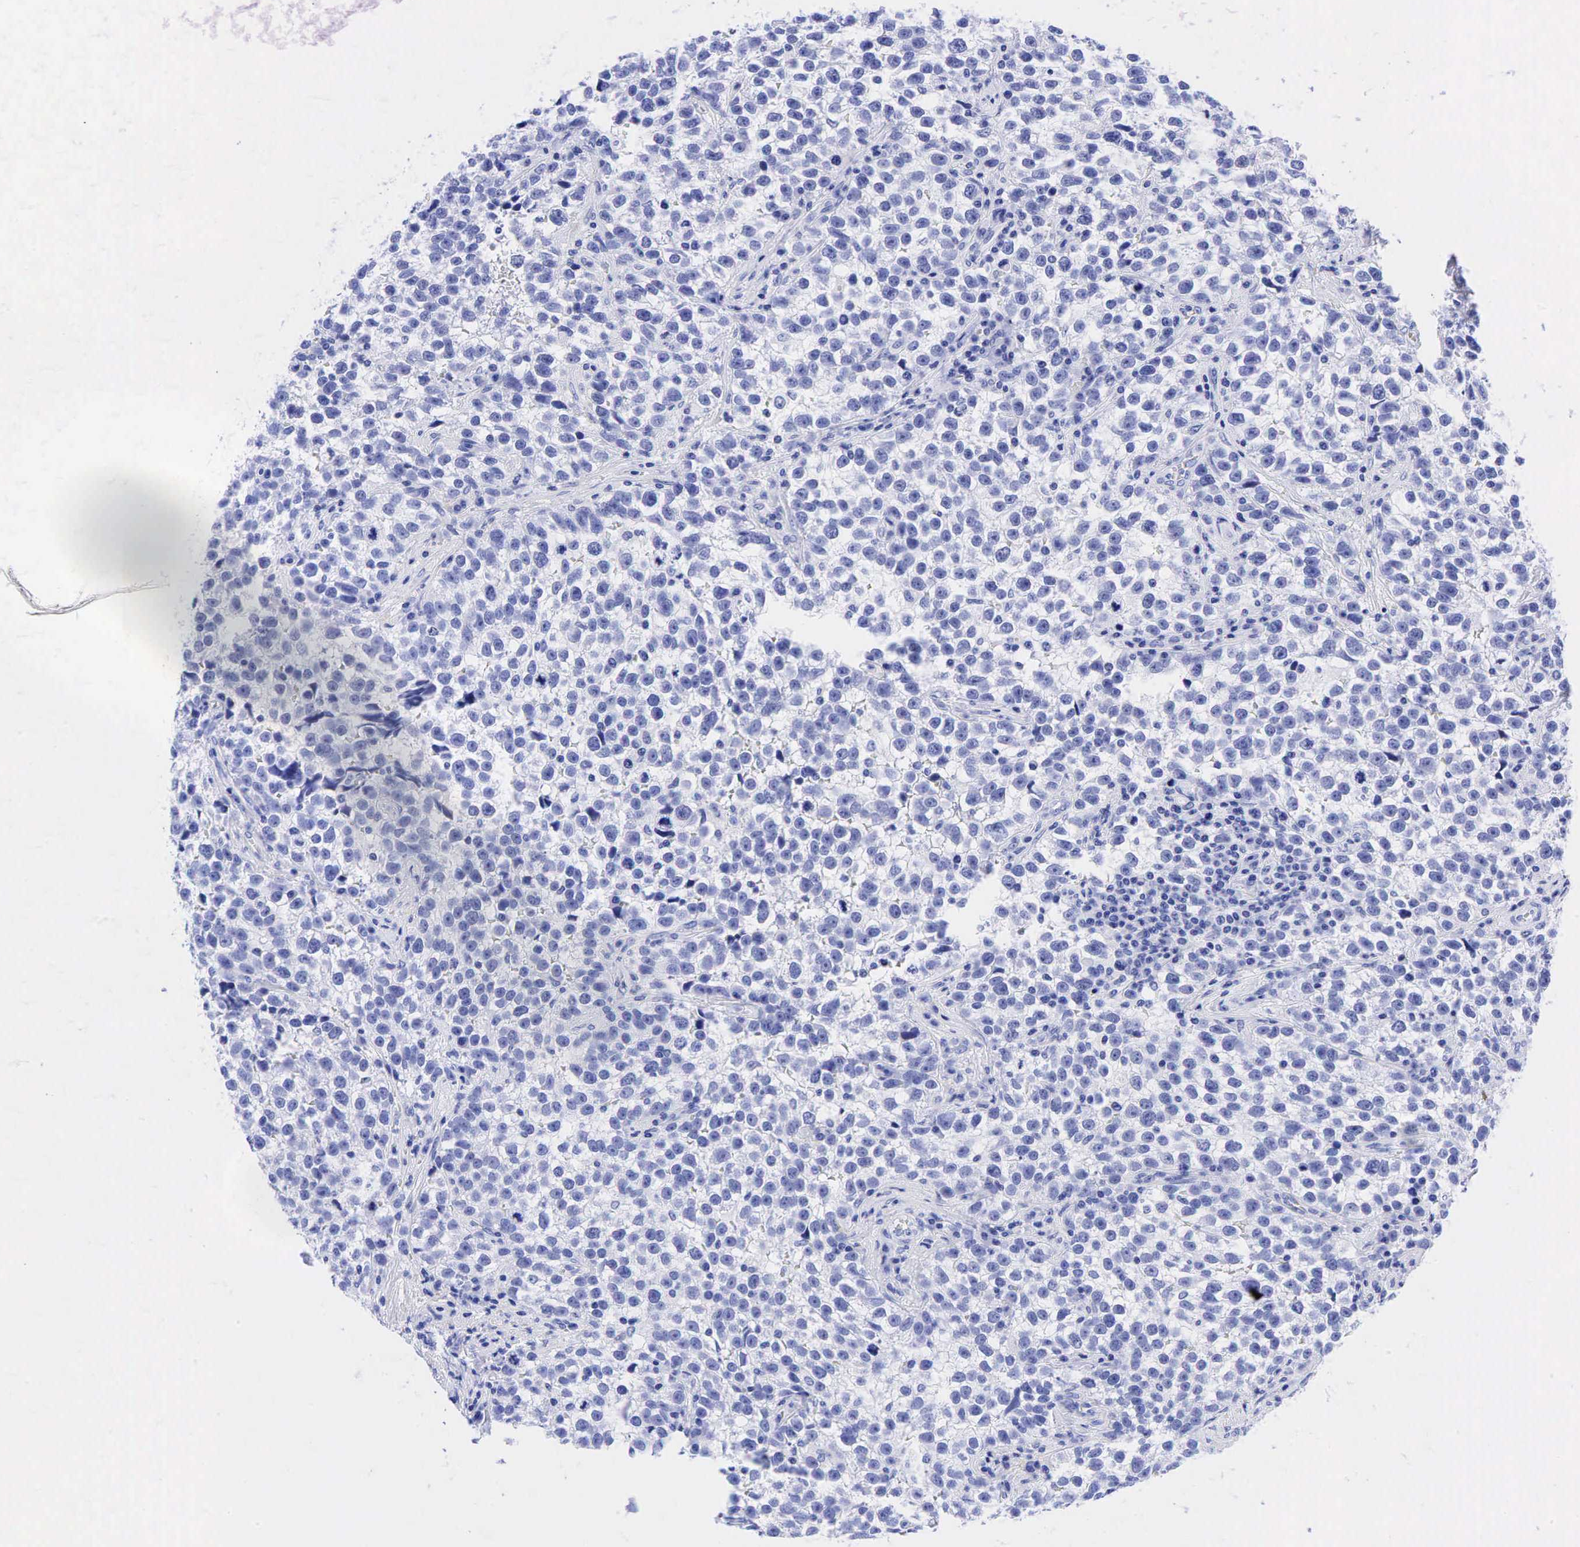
{"staining": {"intensity": "negative", "quantity": "none", "location": "none"}, "tissue": "testis cancer", "cell_type": "Tumor cells", "image_type": "cancer", "snomed": [{"axis": "morphology", "description": "Seminoma, NOS"}, {"axis": "topography", "description": "Testis"}], "caption": "DAB (3,3'-diaminobenzidine) immunohistochemical staining of testis seminoma reveals no significant positivity in tumor cells.", "gene": "ESR1", "patient": {"sex": "male", "age": 38}}